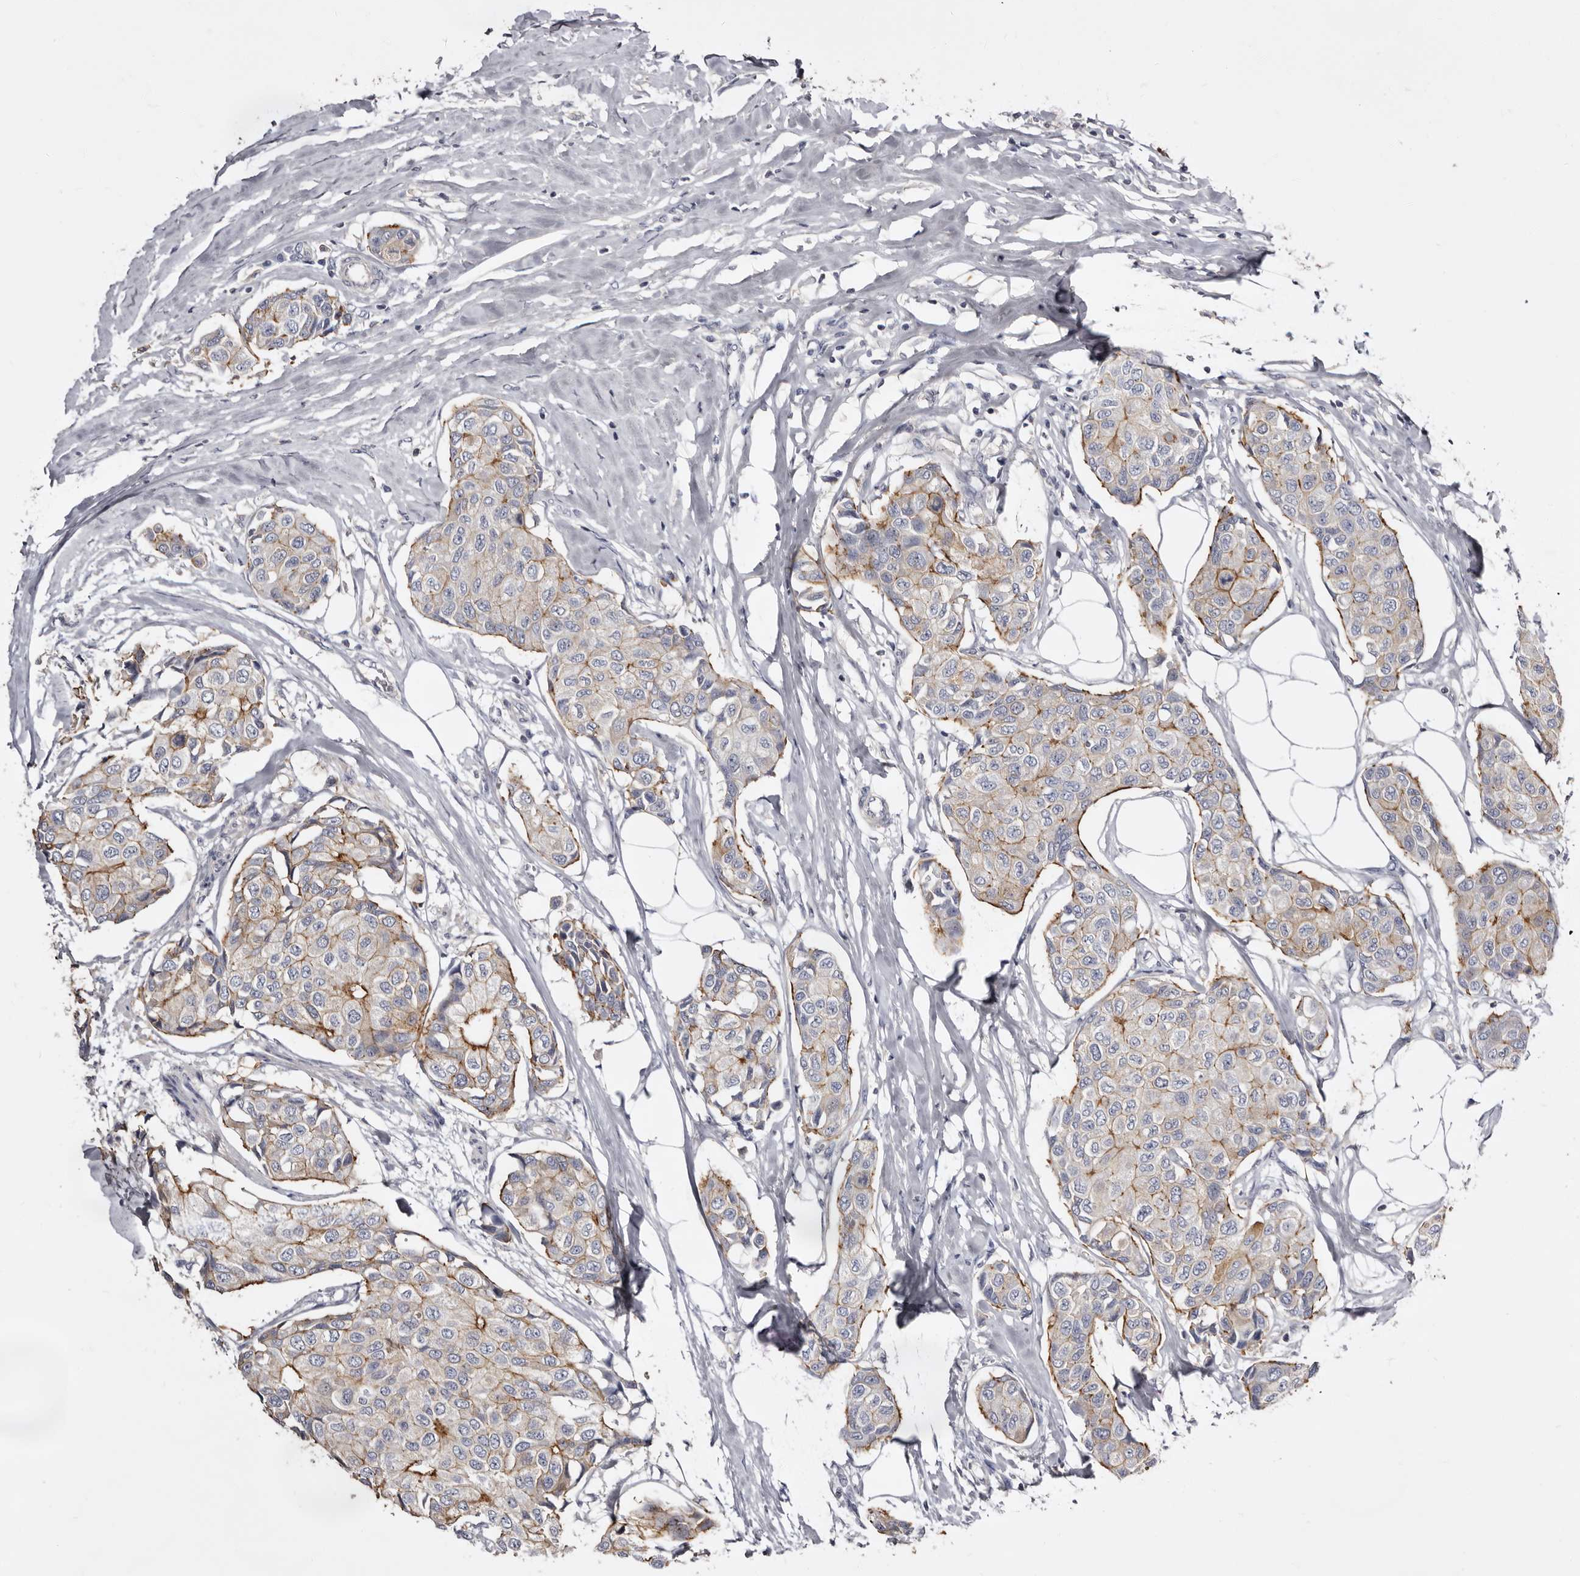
{"staining": {"intensity": "moderate", "quantity": "25%-75%", "location": "cytoplasmic/membranous"}, "tissue": "breast cancer", "cell_type": "Tumor cells", "image_type": "cancer", "snomed": [{"axis": "morphology", "description": "Duct carcinoma"}, {"axis": "topography", "description": "Breast"}], "caption": "Breast cancer was stained to show a protein in brown. There is medium levels of moderate cytoplasmic/membranous staining in about 25%-75% of tumor cells.", "gene": "LAD1", "patient": {"sex": "female", "age": 80}}